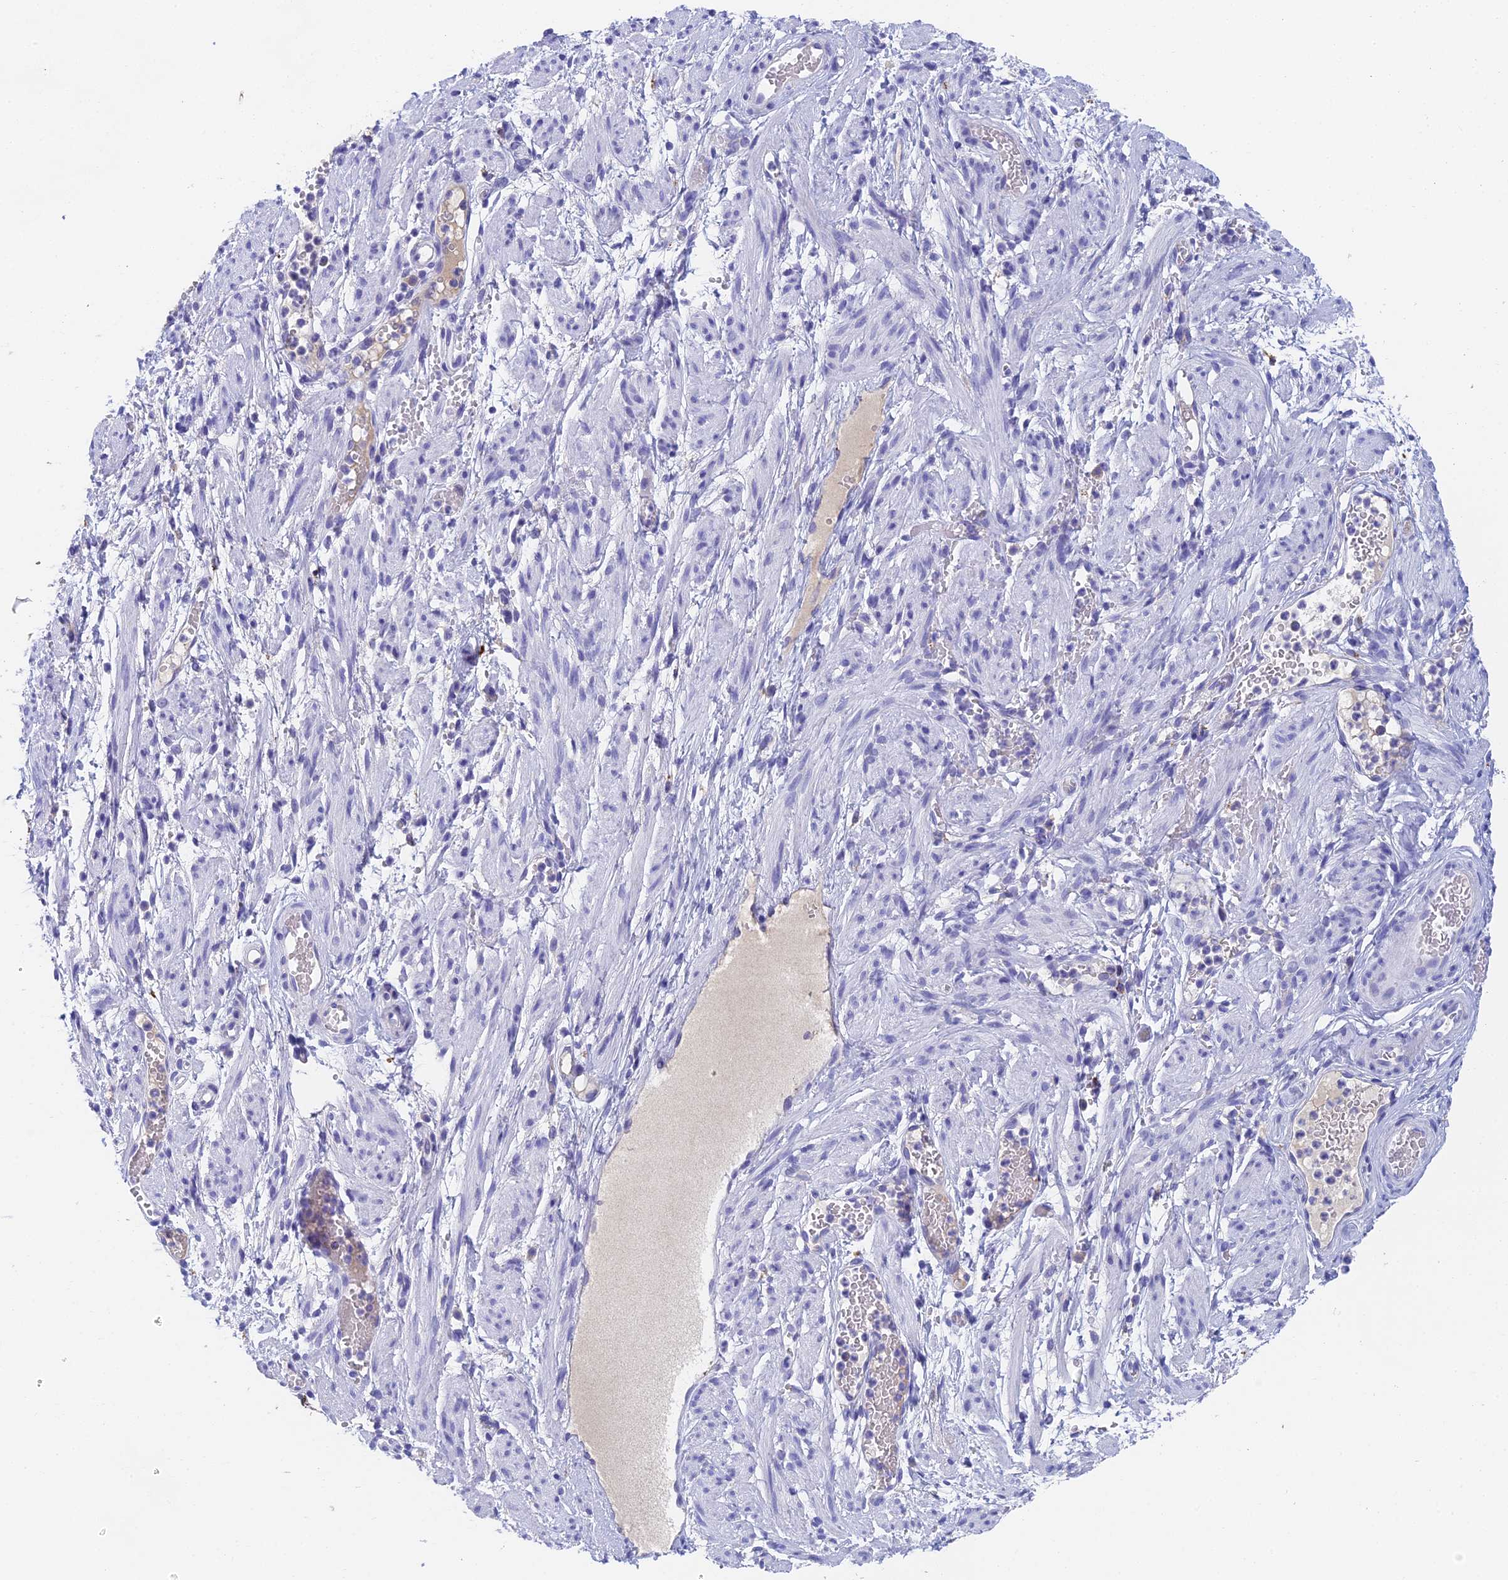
{"staining": {"intensity": "negative", "quantity": "none", "location": "none"}, "tissue": "adipose tissue", "cell_type": "Adipocytes", "image_type": "normal", "snomed": [{"axis": "morphology", "description": "Normal tissue, NOS"}, {"axis": "topography", "description": "Smooth muscle"}, {"axis": "topography", "description": "Peripheral nerve tissue"}], "caption": "Adipocytes show no significant protein staining in normal adipose tissue. (DAB (3,3'-diaminobenzidine) immunohistochemistry, high magnification).", "gene": "ADAMTS13", "patient": {"sex": "female", "age": 39}}